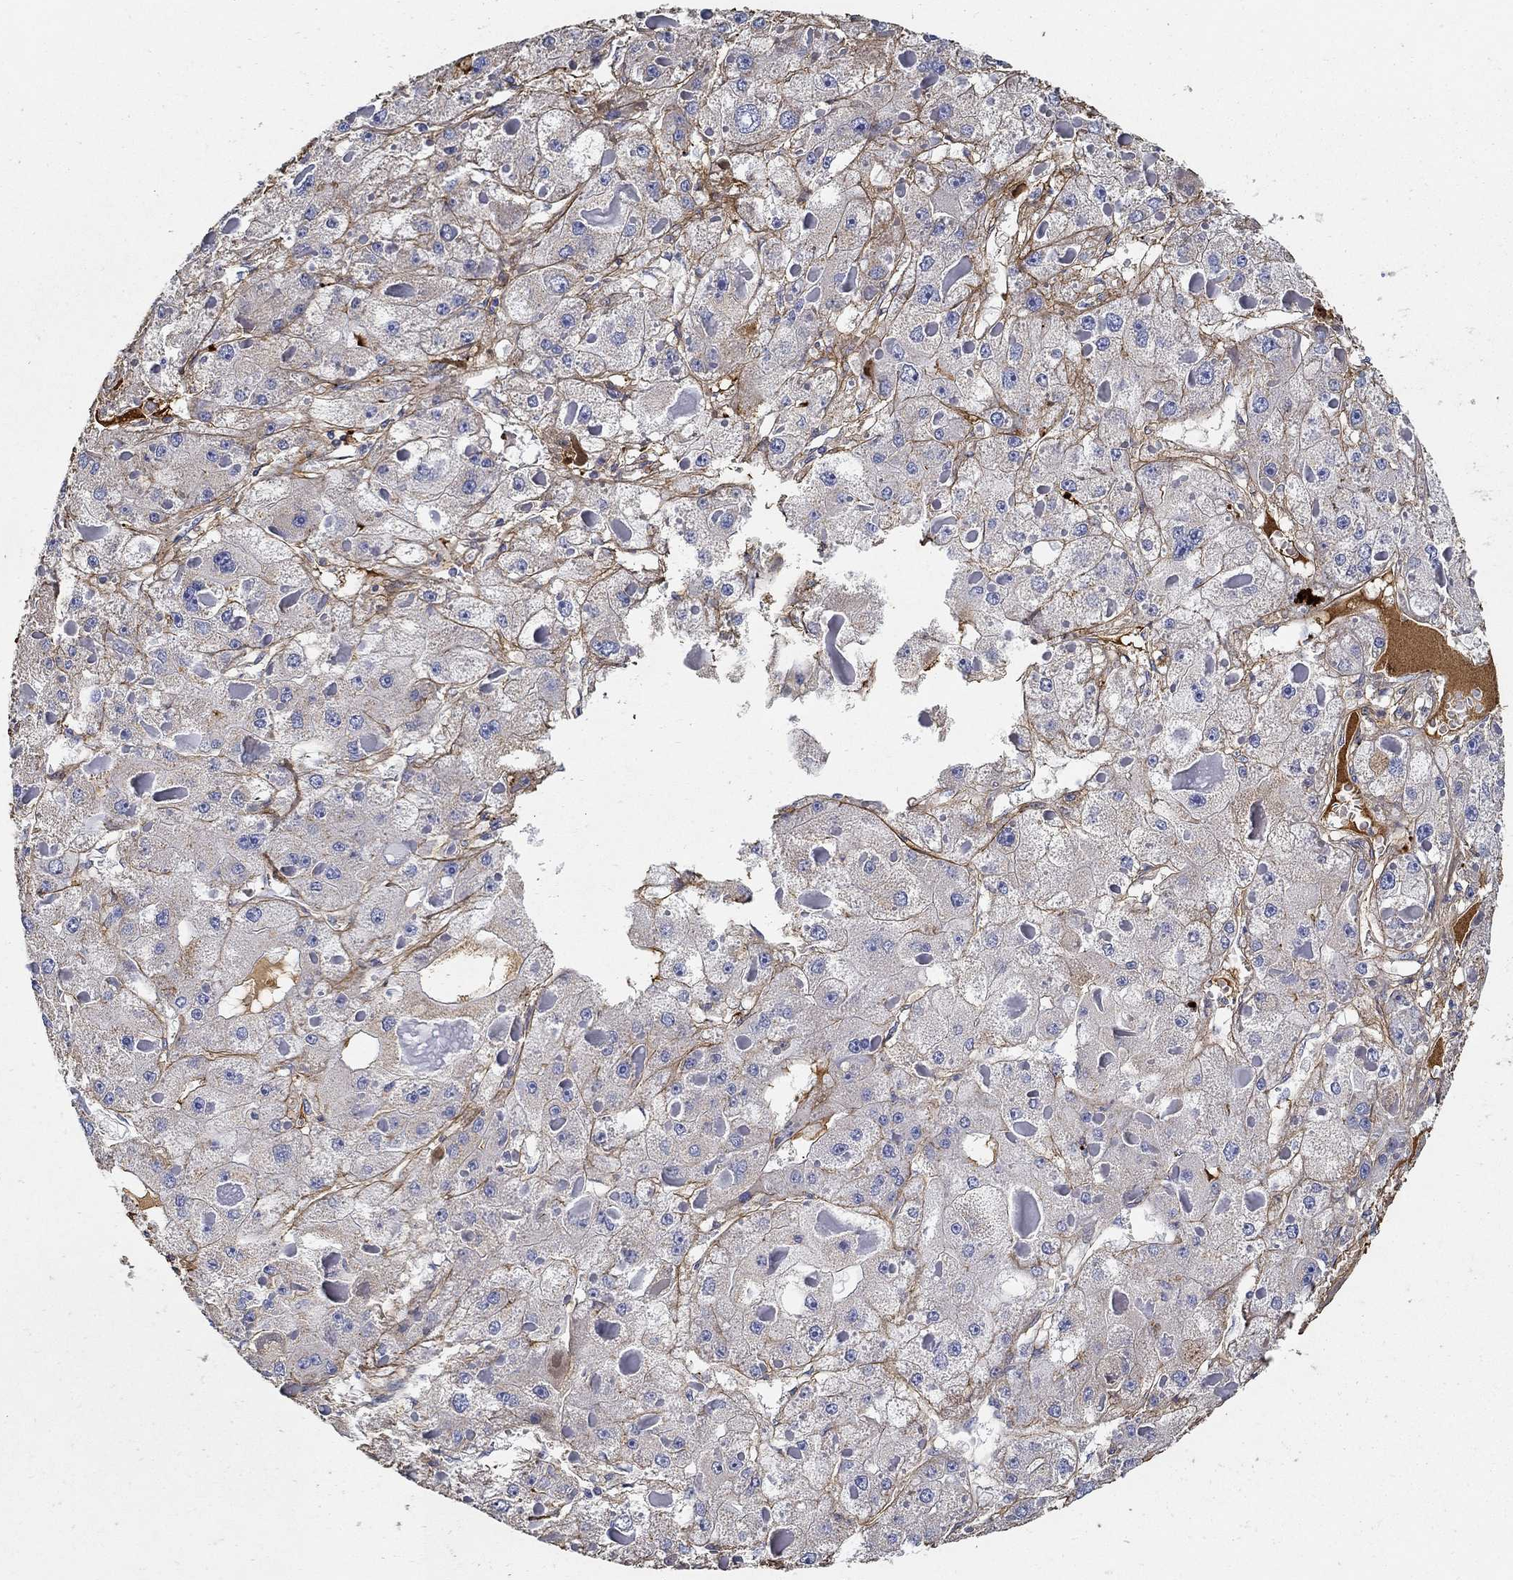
{"staining": {"intensity": "negative", "quantity": "none", "location": "none"}, "tissue": "liver cancer", "cell_type": "Tumor cells", "image_type": "cancer", "snomed": [{"axis": "morphology", "description": "Carcinoma, Hepatocellular, NOS"}, {"axis": "topography", "description": "Liver"}], "caption": "This image is of hepatocellular carcinoma (liver) stained with IHC to label a protein in brown with the nuclei are counter-stained blue. There is no positivity in tumor cells.", "gene": "TGFBI", "patient": {"sex": "female", "age": 73}}